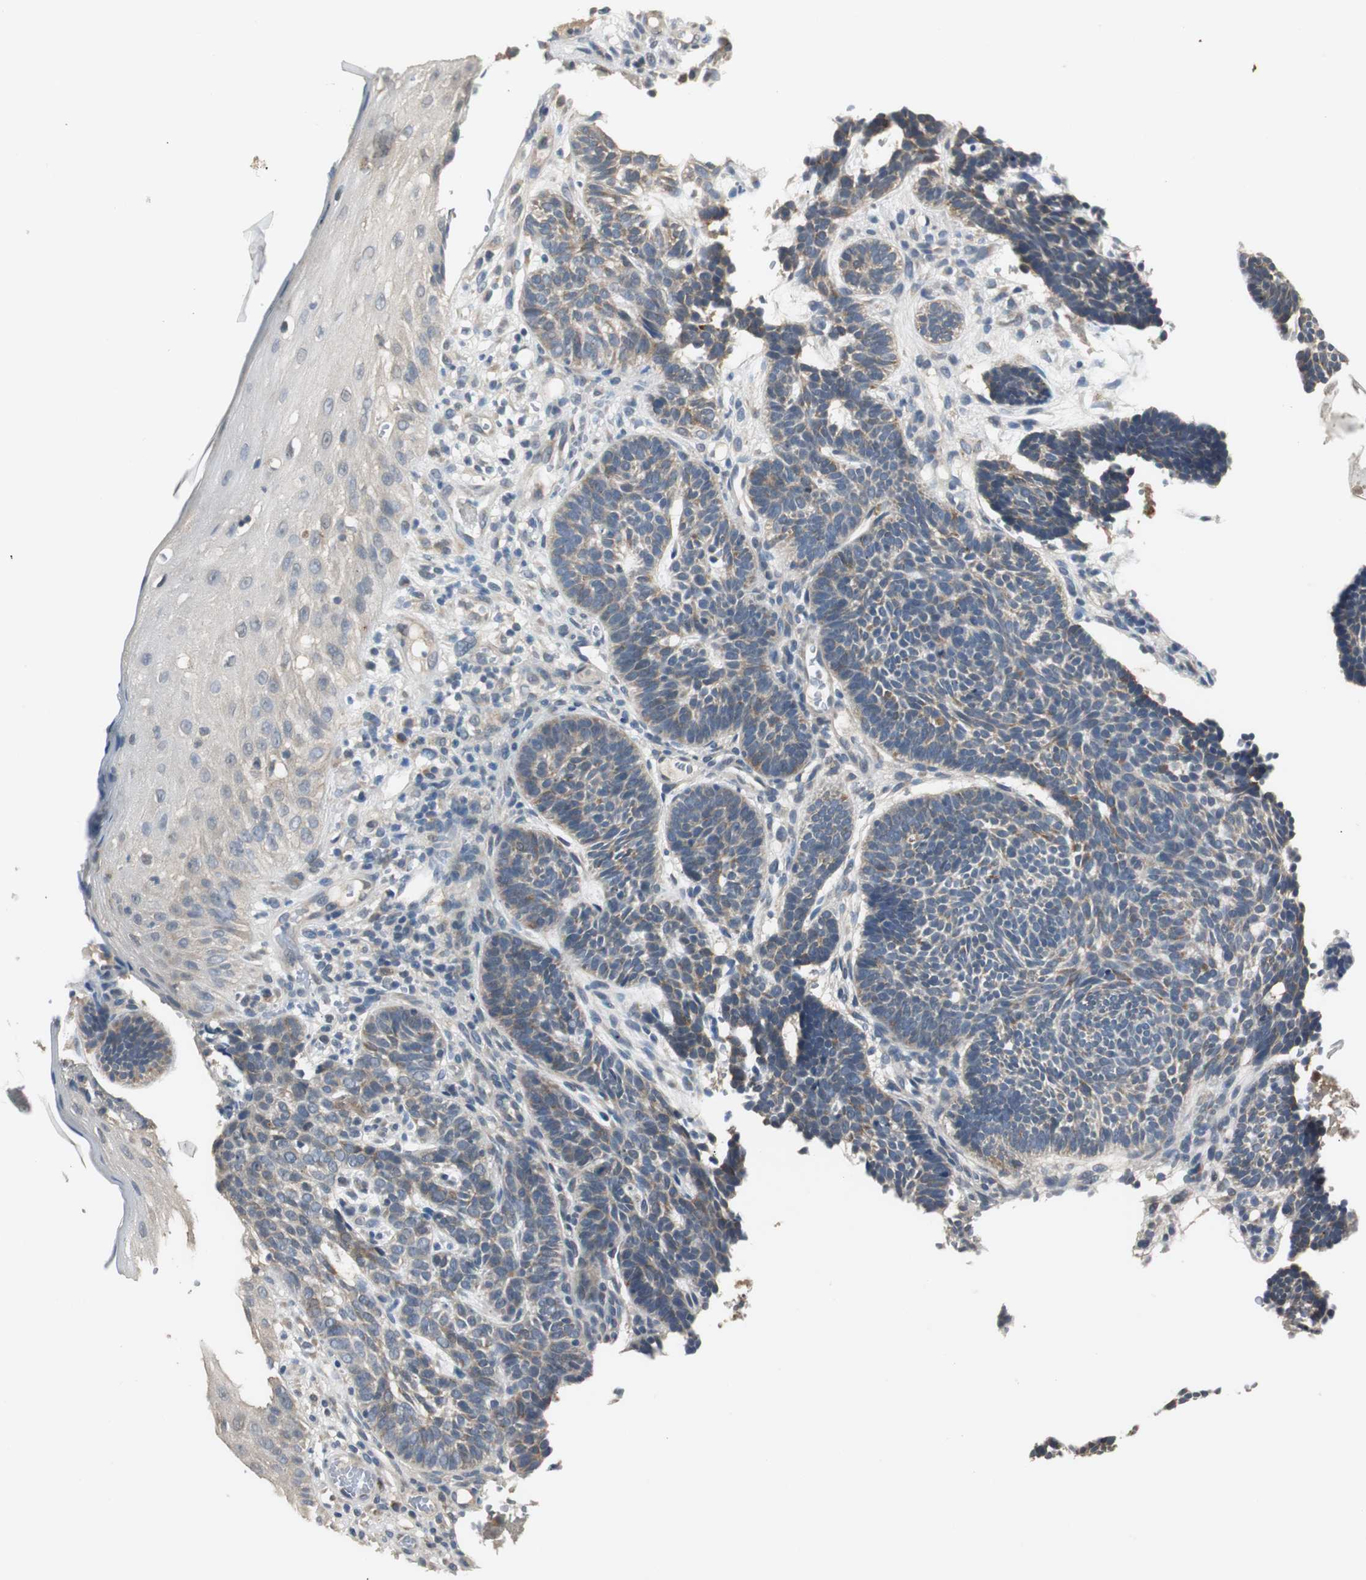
{"staining": {"intensity": "weak", "quantity": "<25%", "location": "cytoplasmic/membranous"}, "tissue": "skin cancer", "cell_type": "Tumor cells", "image_type": "cancer", "snomed": [{"axis": "morphology", "description": "Normal tissue, NOS"}, {"axis": "morphology", "description": "Basal cell carcinoma"}, {"axis": "topography", "description": "Skin"}], "caption": "High magnification brightfield microscopy of basal cell carcinoma (skin) stained with DAB (3,3'-diaminobenzidine) (brown) and counterstained with hematoxylin (blue): tumor cells show no significant staining. (Immunohistochemistry, brightfield microscopy, high magnification).", "gene": "PTPRN2", "patient": {"sex": "male", "age": 87}}